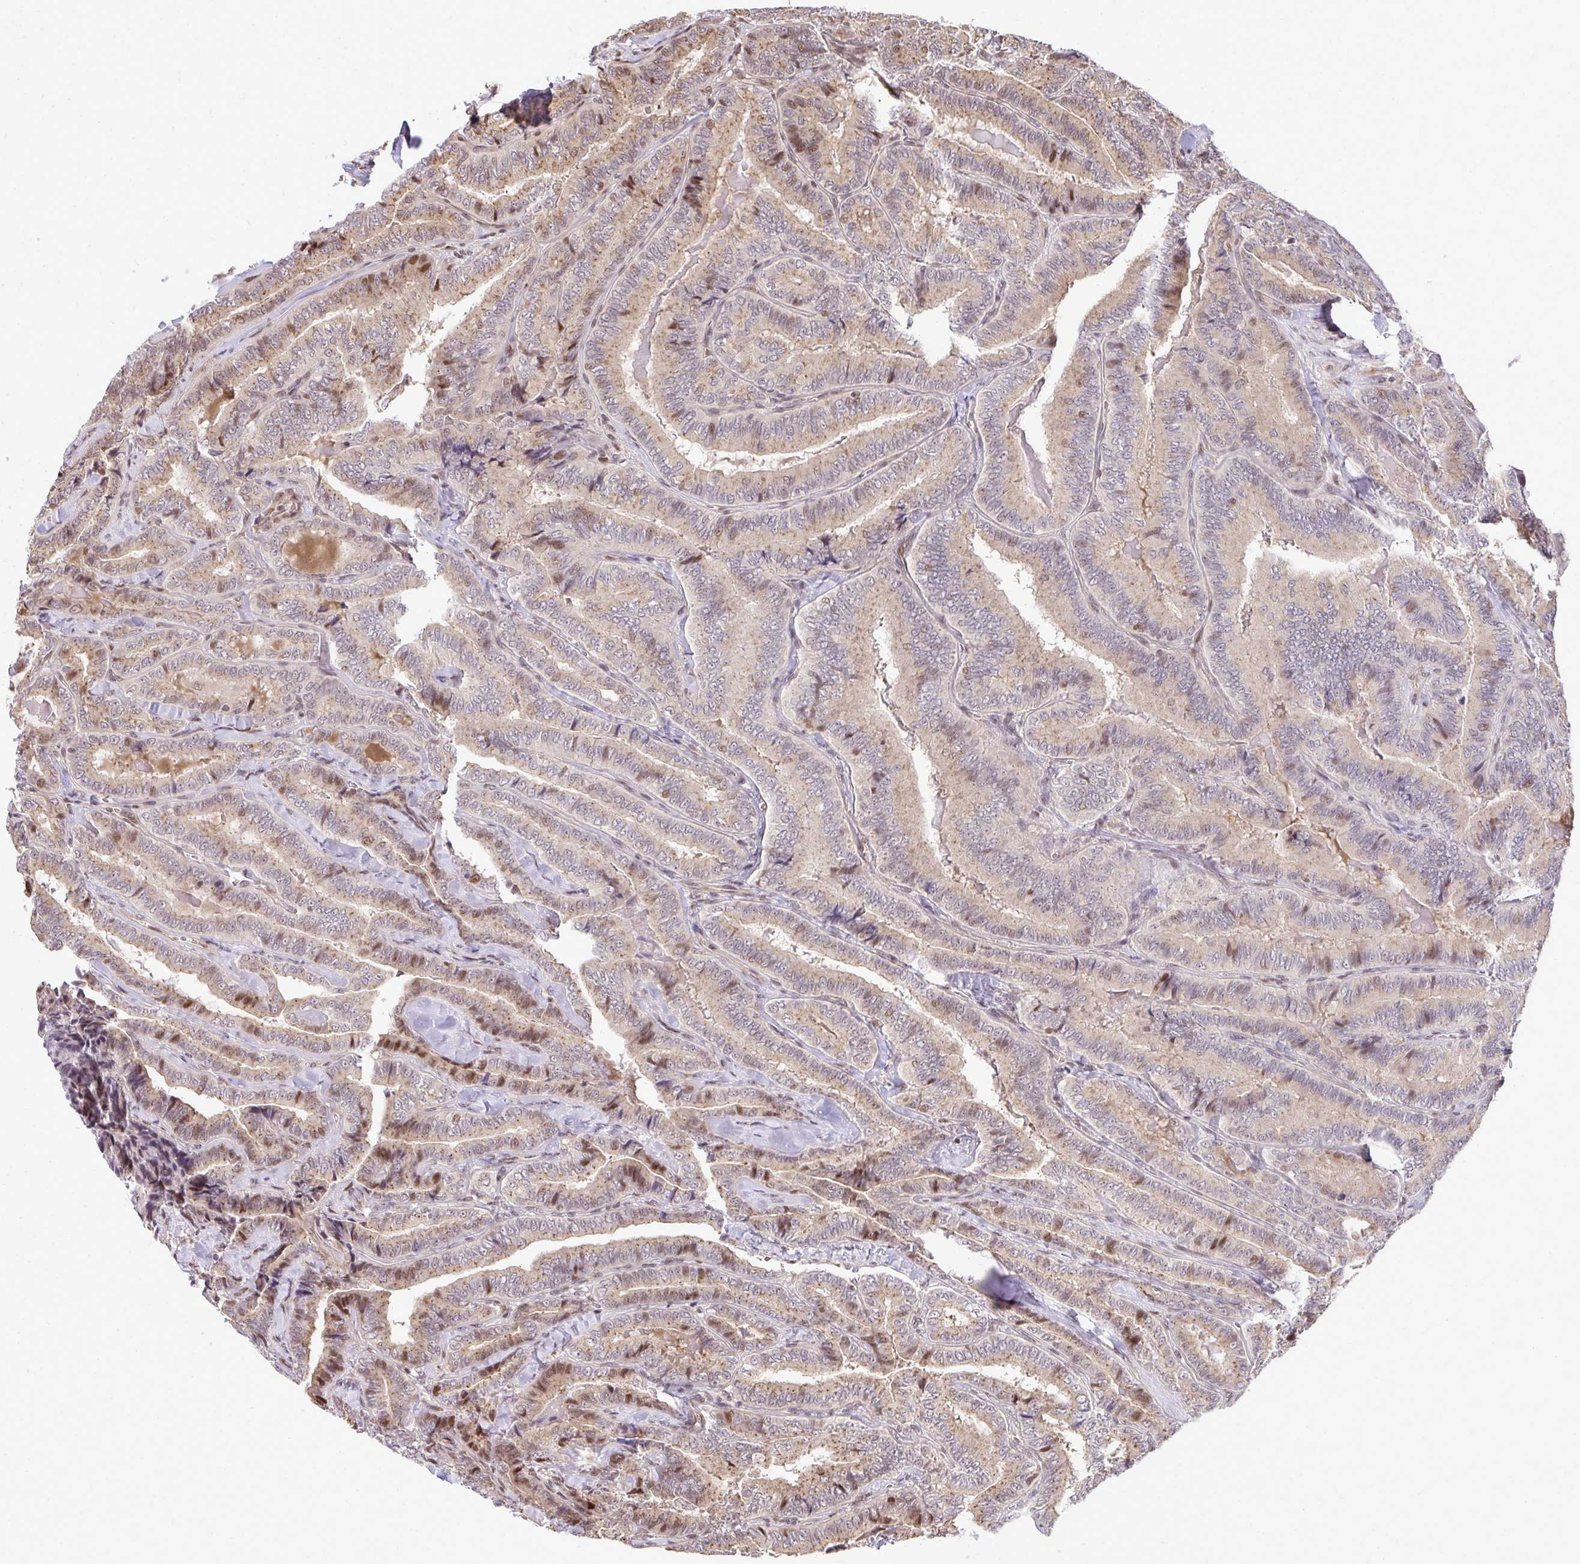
{"staining": {"intensity": "moderate", "quantity": "25%-75%", "location": "cytoplasmic/membranous,nuclear"}, "tissue": "thyroid cancer", "cell_type": "Tumor cells", "image_type": "cancer", "snomed": [{"axis": "morphology", "description": "Papillary adenocarcinoma, NOS"}, {"axis": "topography", "description": "Thyroid gland"}], "caption": "DAB immunohistochemical staining of papillary adenocarcinoma (thyroid) shows moderate cytoplasmic/membranous and nuclear protein positivity in about 25%-75% of tumor cells. (brown staining indicates protein expression, while blue staining denotes nuclei).", "gene": "PIGY", "patient": {"sex": "male", "age": 61}}